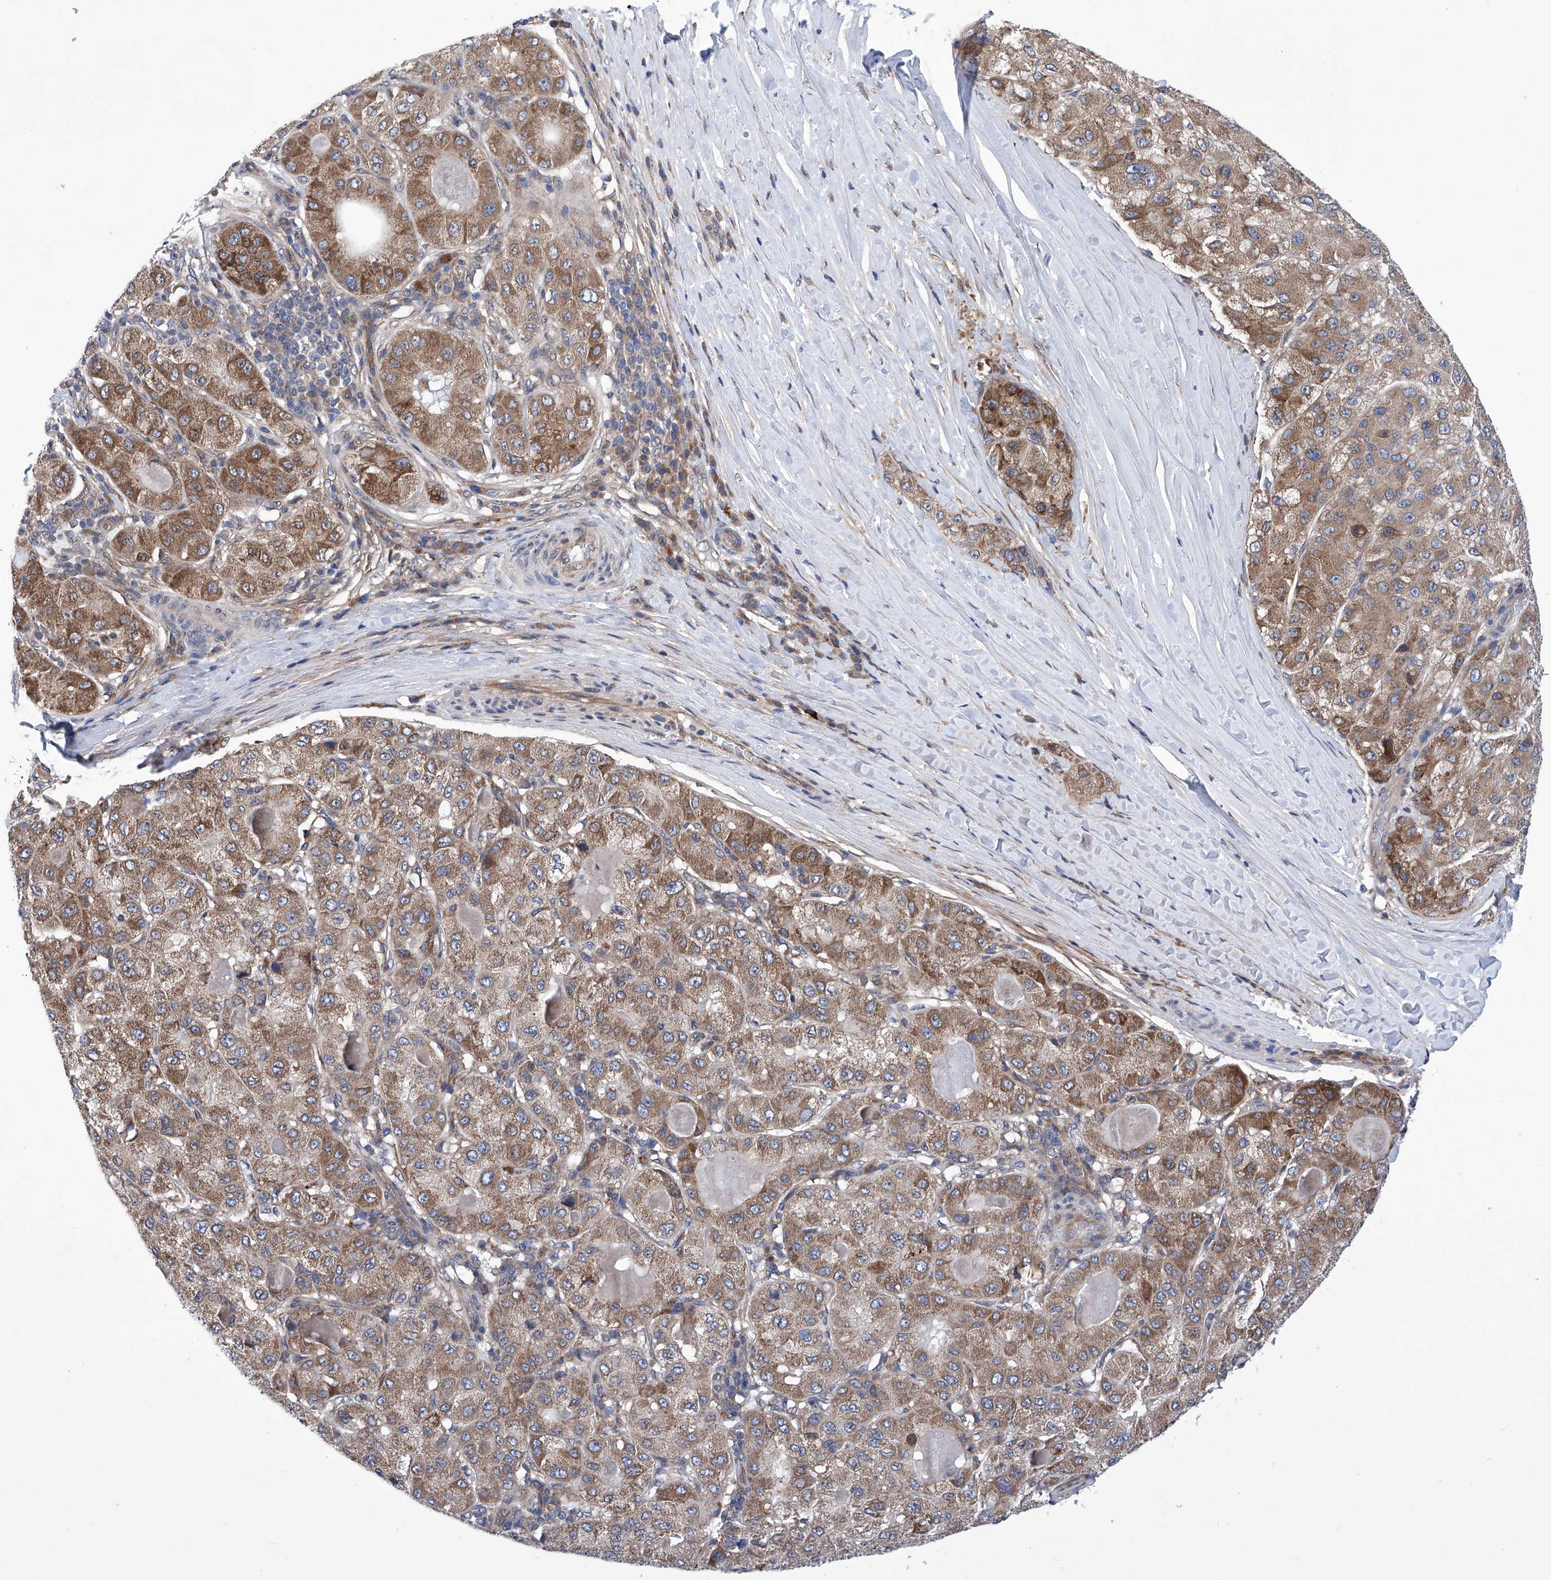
{"staining": {"intensity": "moderate", "quantity": ">75%", "location": "cytoplasmic/membranous"}, "tissue": "liver cancer", "cell_type": "Tumor cells", "image_type": "cancer", "snomed": [{"axis": "morphology", "description": "Carcinoma, Hepatocellular, NOS"}, {"axis": "topography", "description": "Liver"}], "caption": "Immunohistochemical staining of liver cancer (hepatocellular carcinoma) shows medium levels of moderate cytoplasmic/membranous protein staining in about >75% of tumor cells.", "gene": "KTI12", "patient": {"sex": "male", "age": 80}}